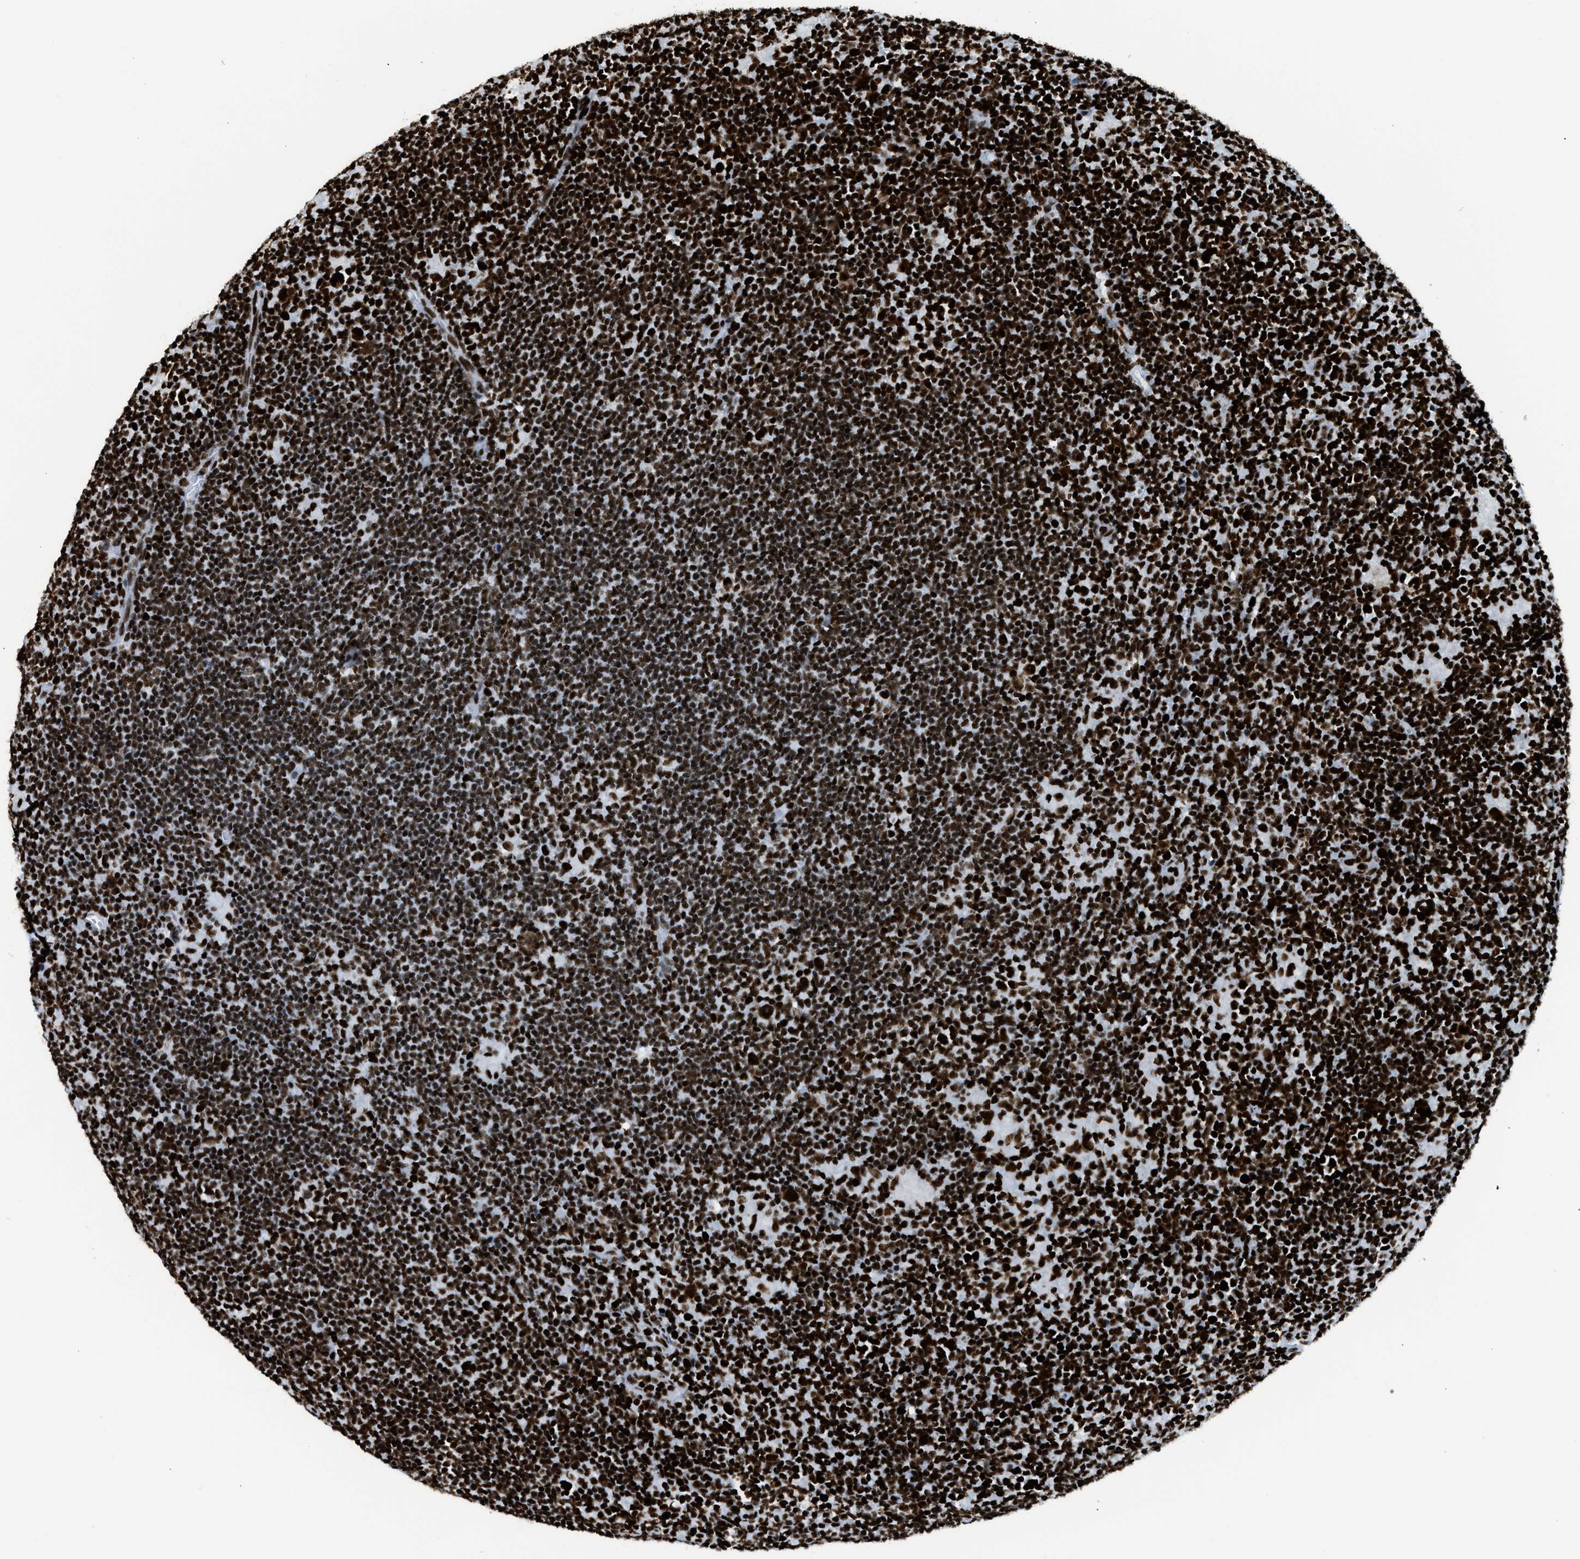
{"staining": {"intensity": "strong", "quantity": ">75%", "location": "nuclear"}, "tissue": "lymphoma", "cell_type": "Tumor cells", "image_type": "cancer", "snomed": [{"axis": "morphology", "description": "Hodgkin's disease, NOS"}, {"axis": "topography", "description": "Lymph node"}], "caption": "Immunohistochemistry (DAB (3,3'-diaminobenzidine)) staining of Hodgkin's disease exhibits strong nuclear protein expression in approximately >75% of tumor cells.", "gene": "PIF1", "patient": {"sex": "female", "age": 57}}